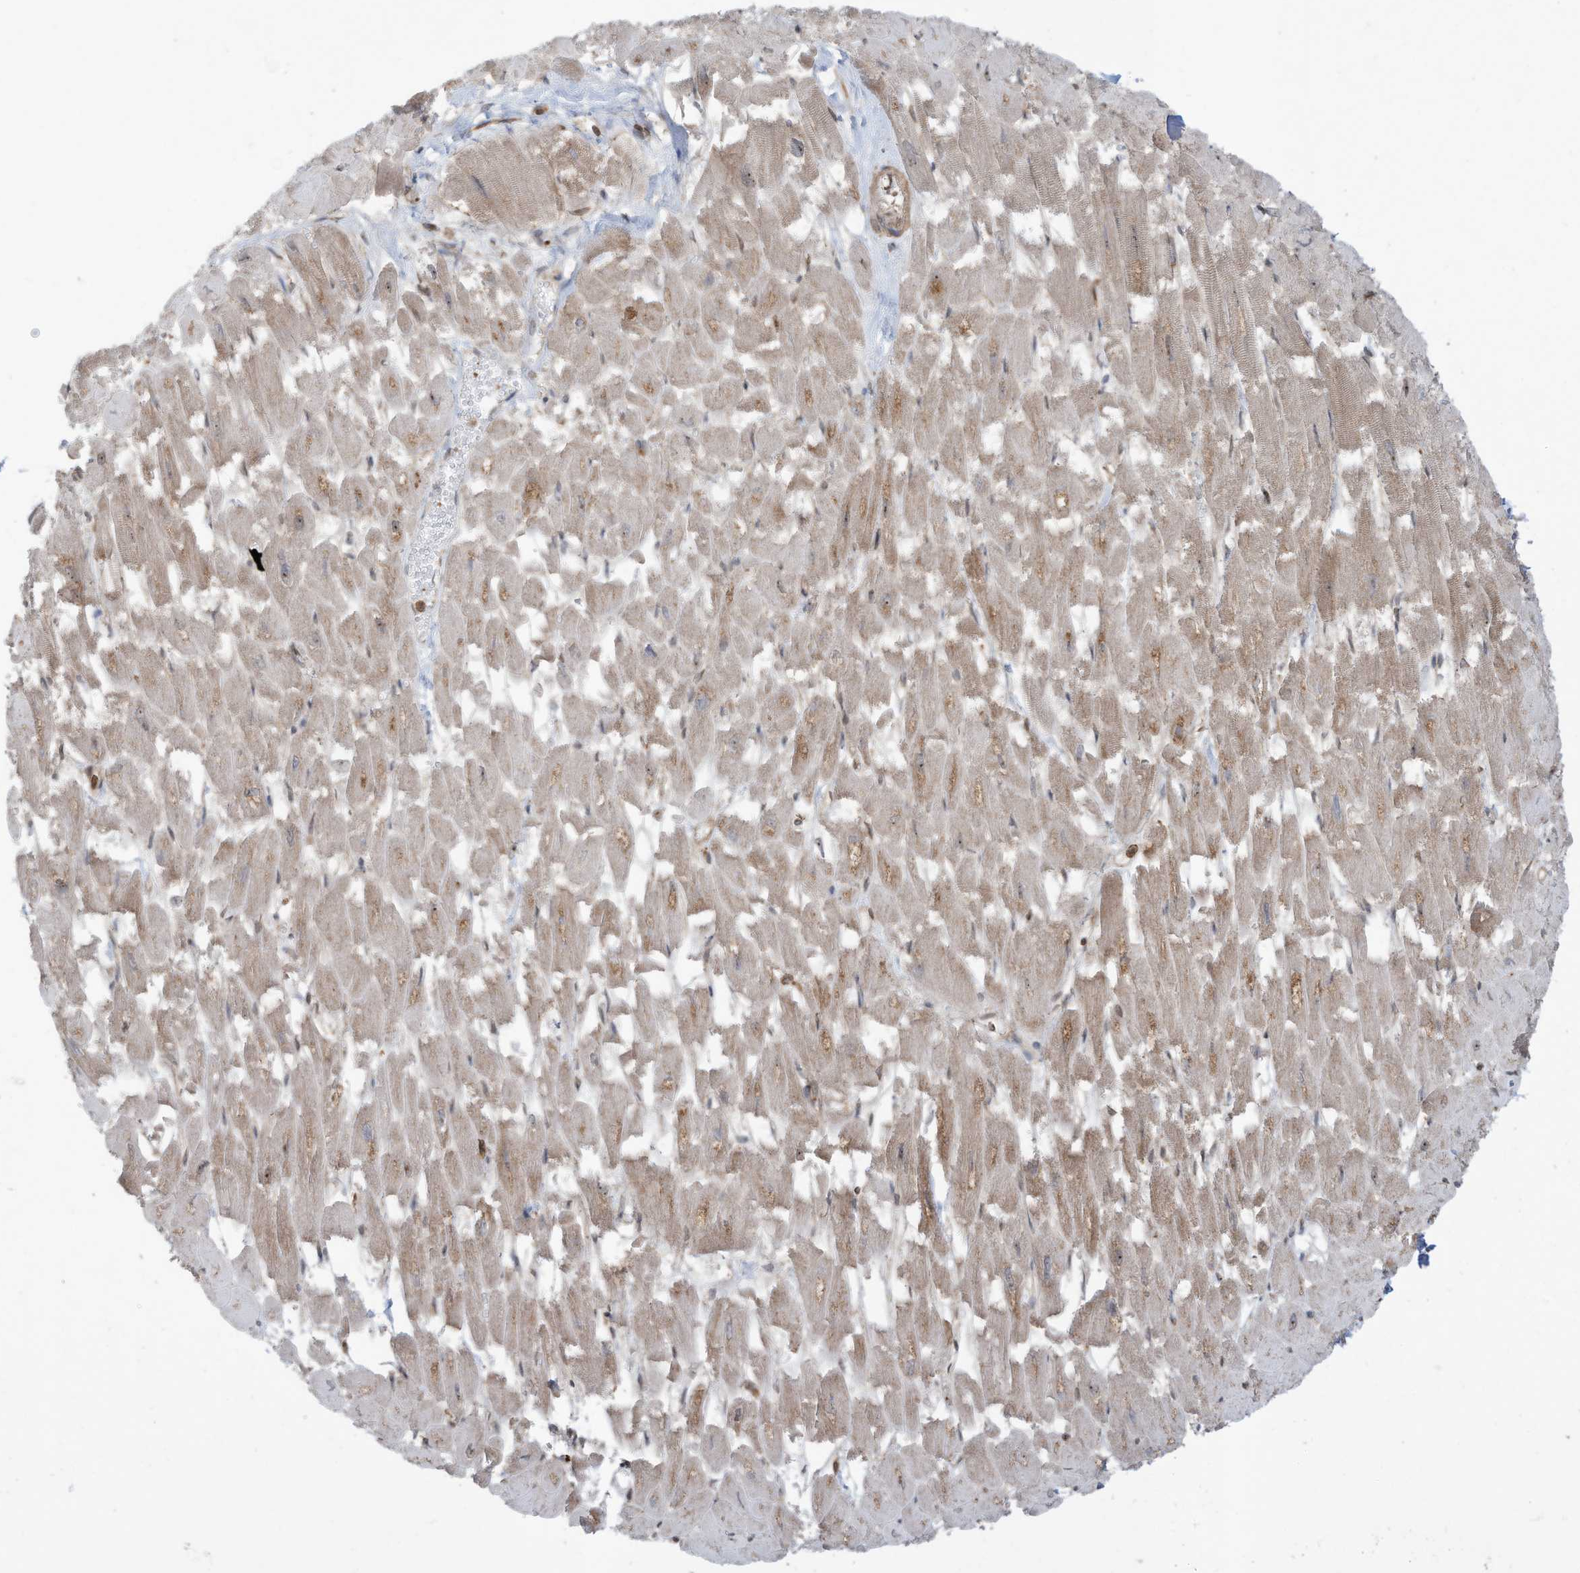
{"staining": {"intensity": "moderate", "quantity": "<25%", "location": "nuclear"}, "tissue": "heart muscle", "cell_type": "Cardiomyocytes", "image_type": "normal", "snomed": [{"axis": "morphology", "description": "Normal tissue, NOS"}, {"axis": "topography", "description": "Heart"}], "caption": "The image displays staining of benign heart muscle, revealing moderate nuclear protein staining (brown color) within cardiomyocytes. (IHC, brightfield microscopy, high magnification).", "gene": "REPIN1", "patient": {"sex": "male", "age": 54}}